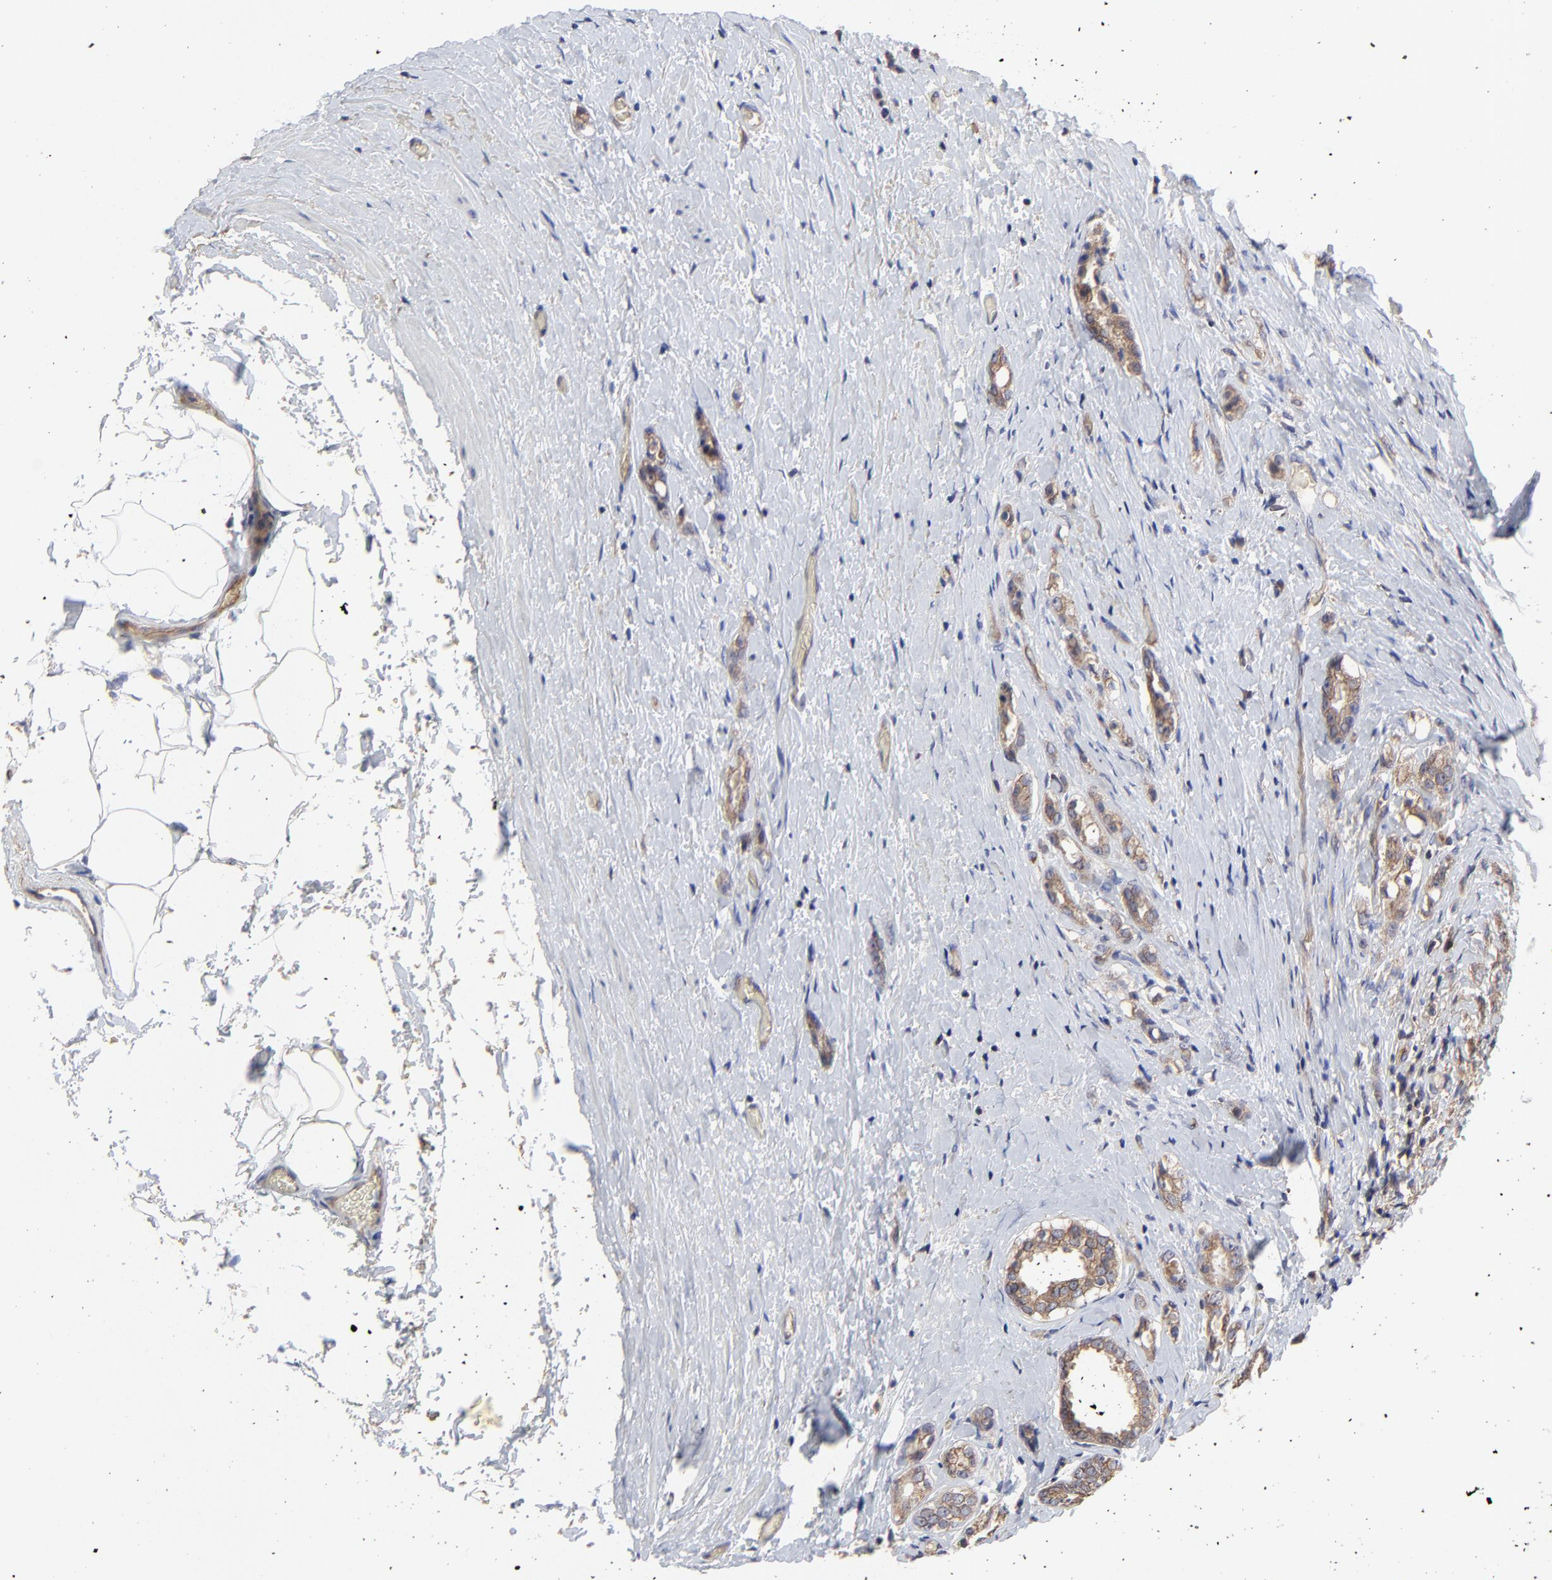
{"staining": {"intensity": "moderate", "quantity": "25%-75%", "location": "cytoplasmic/membranous"}, "tissue": "prostate cancer", "cell_type": "Tumor cells", "image_type": "cancer", "snomed": [{"axis": "morphology", "description": "Adenocarcinoma, Medium grade"}, {"axis": "topography", "description": "Prostate"}], "caption": "Immunohistochemical staining of adenocarcinoma (medium-grade) (prostate) reveals moderate cytoplasmic/membranous protein positivity in about 25%-75% of tumor cells.", "gene": "ARMT1", "patient": {"sex": "male", "age": 59}}